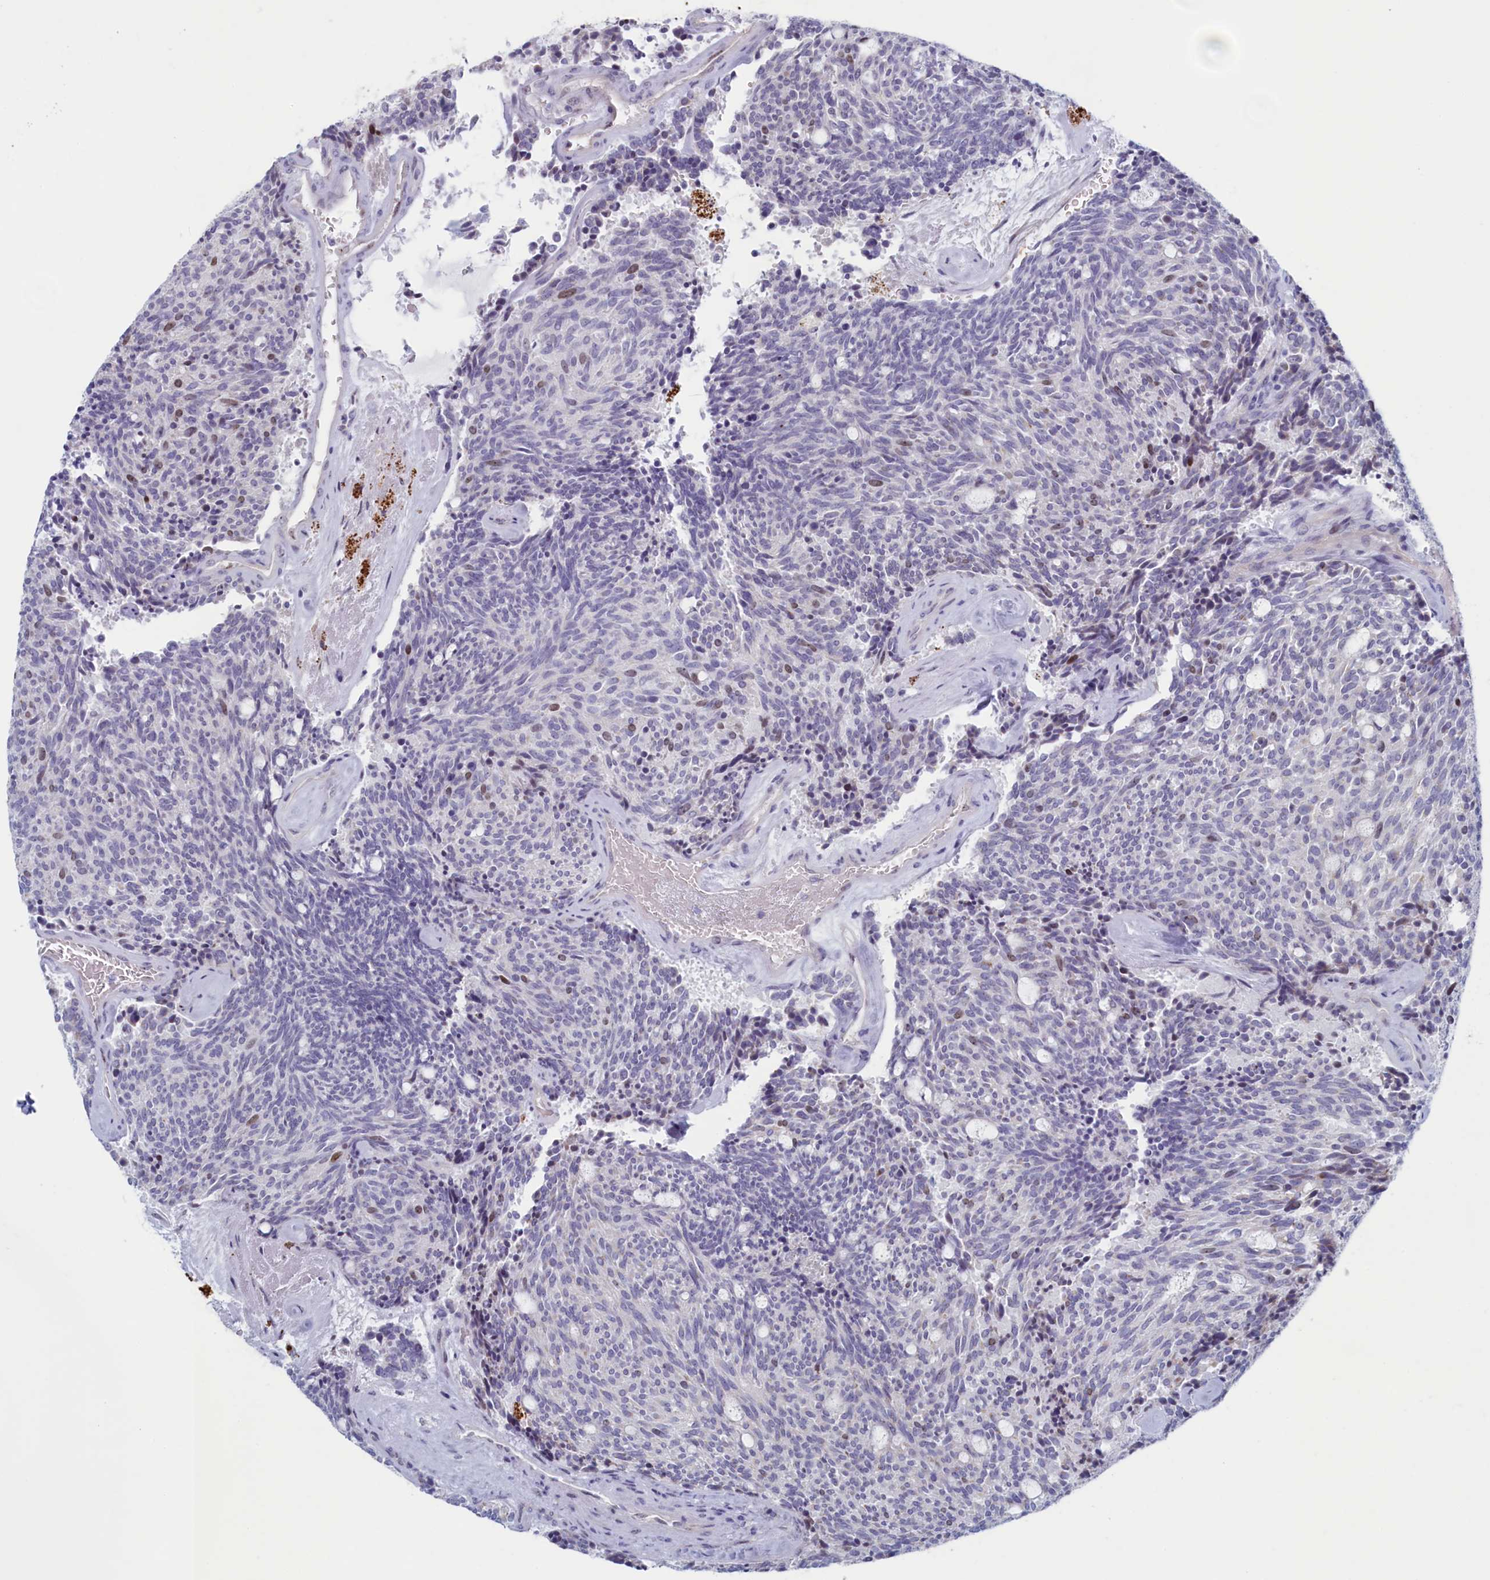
{"staining": {"intensity": "weak", "quantity": "<25%", "location": "nuclear"}, "tissue": "carcinoid", "cell_type": "Tumor cells", "image_type": "cancer", "snomed": [{"axis": "morphology", "description": "Carcinoid, malignant, NOS"}, {"axis": "topography", "description": "Pancreas"}], "caption": "A micrograph of carcinoid stained for a protein exhibits no brown staining in tumor cells.", "gene": "WDR76", "patient": {"sex": "female", "age": 54}}